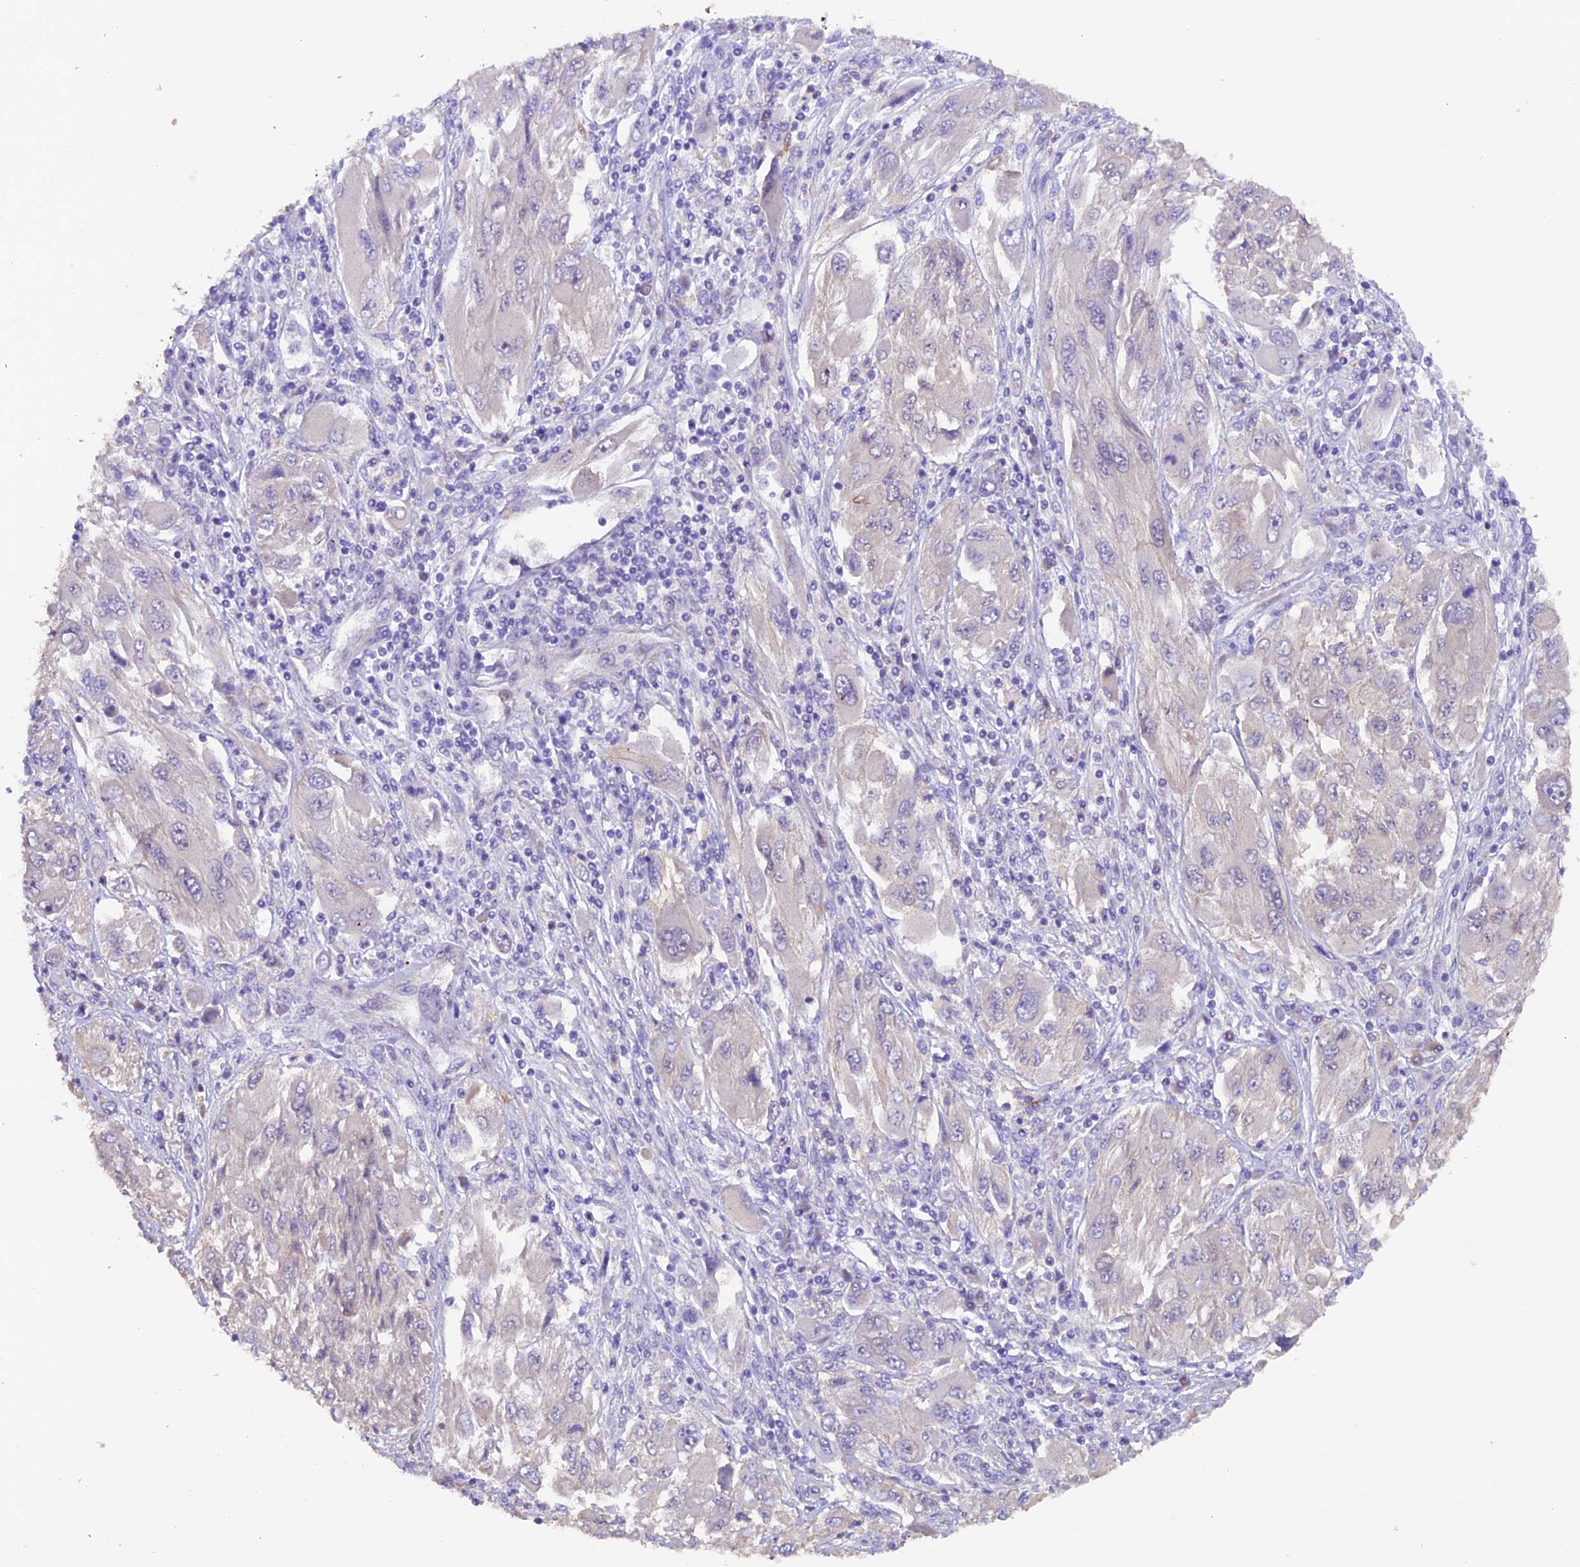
{"staining": {"intensity": "negative", "quantity": "none", "location": "none"}, "tissue": "melanoma", "cell_type": "Tumor cells", "image_type": "cancer", "snomed": [{"axis": "morphology", "description": "Malignant melanoma, NOS"}, {"axis": "topography", "description": "Skin"}], "caption": "Photomicrograph shows no significant protein expression in tumor cells of malignant melanoma.", "gene": "NCK2", "patient": {"sex": "female", "age": 91}}